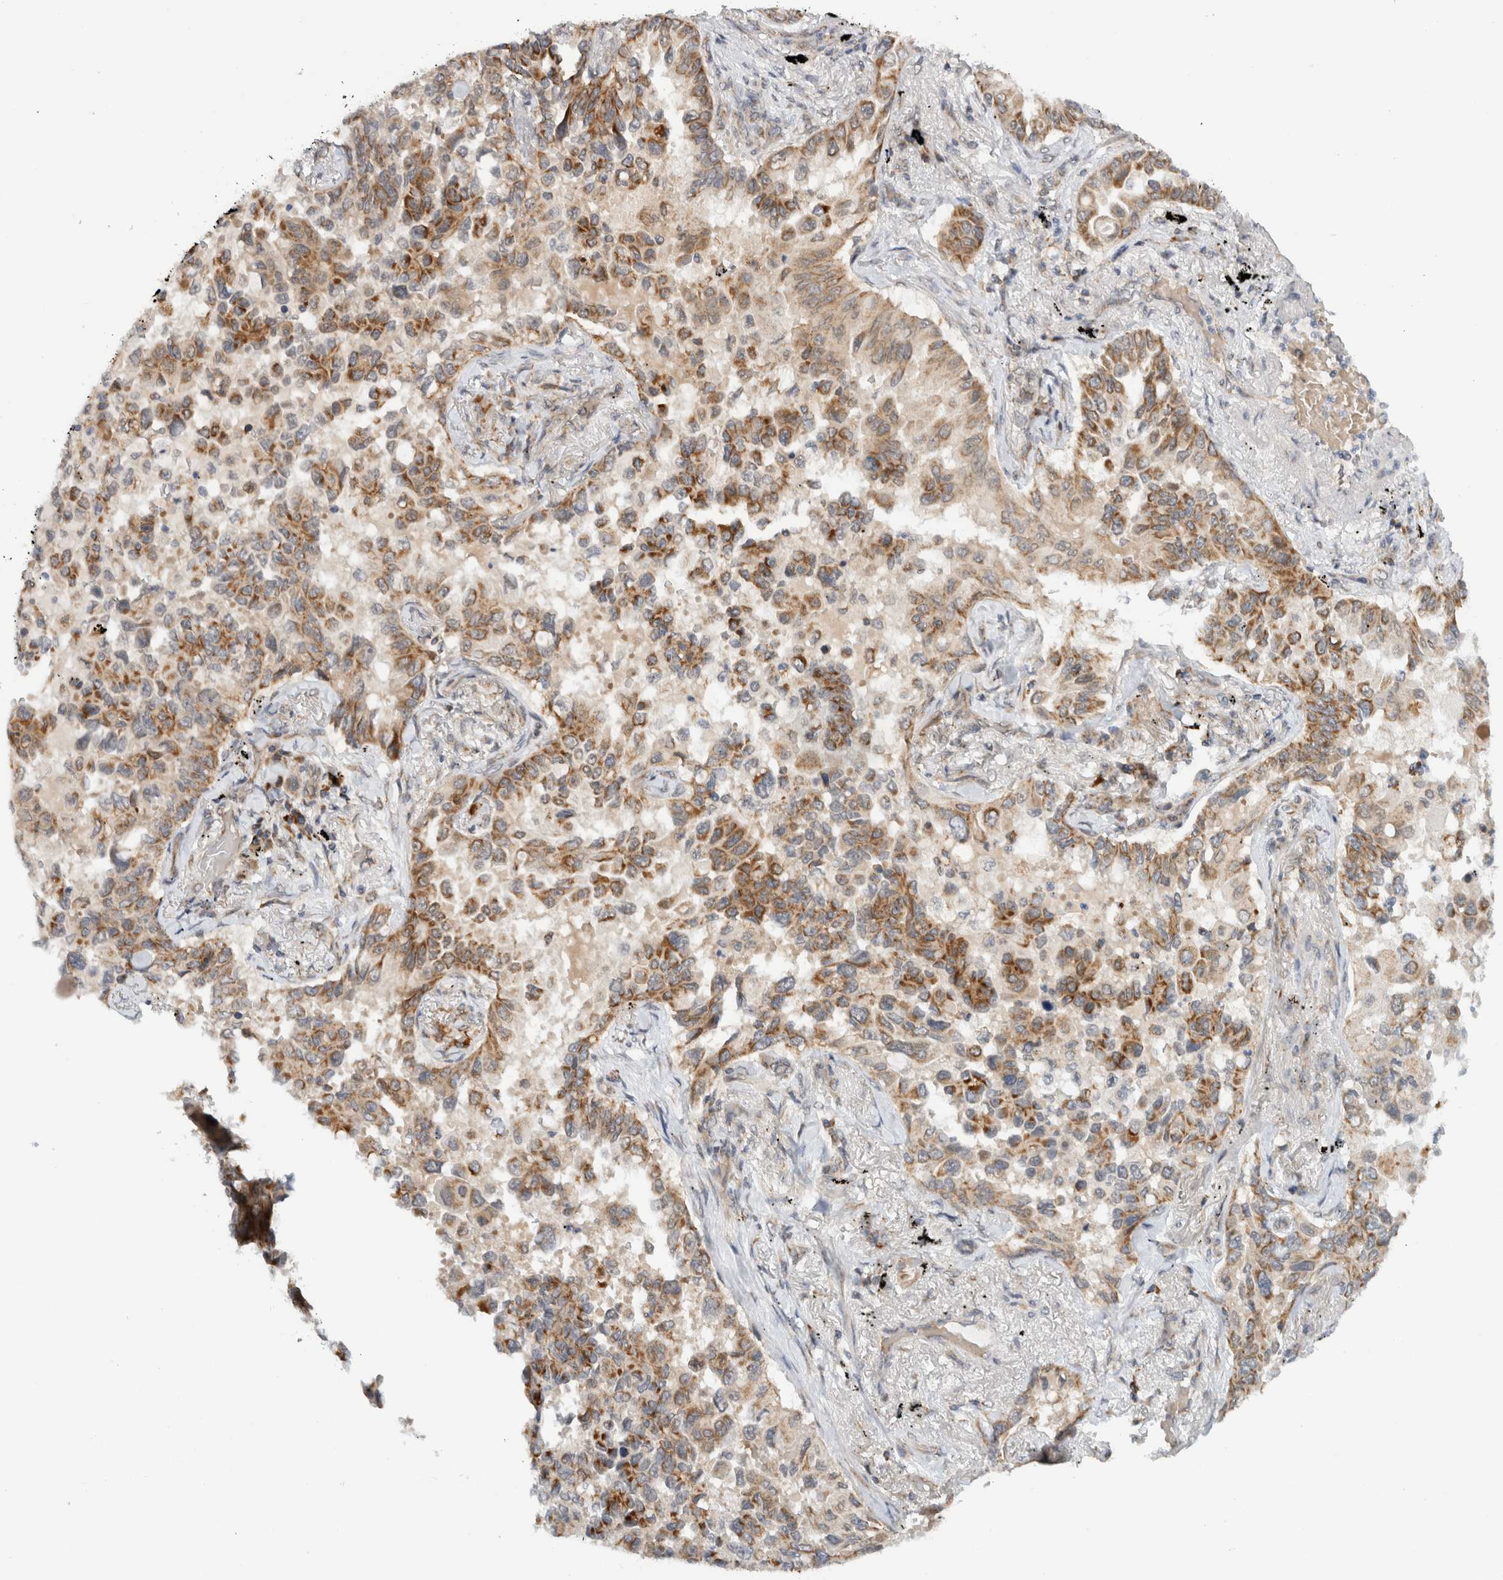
{"staining": {"intensity": "moderate", "quantity": ">75%", "location": "cytoplasmic/membranous"}, "tissue": "lung cancer", "cell_type": "Tumor cells", "image_type": "cancer", "snomed": [{"axis": "morphology", "description": "Adenocarcinoma, NOS"}, {"axis": "topography", "description": "Lung"}], "caption": "Human lung cancer (adenocarcinoma) stained with a protein marker demonstrates moderate staining in tumor cells.", "gene": "CMC2", "patient": {"sex": "female", "age": 67}}